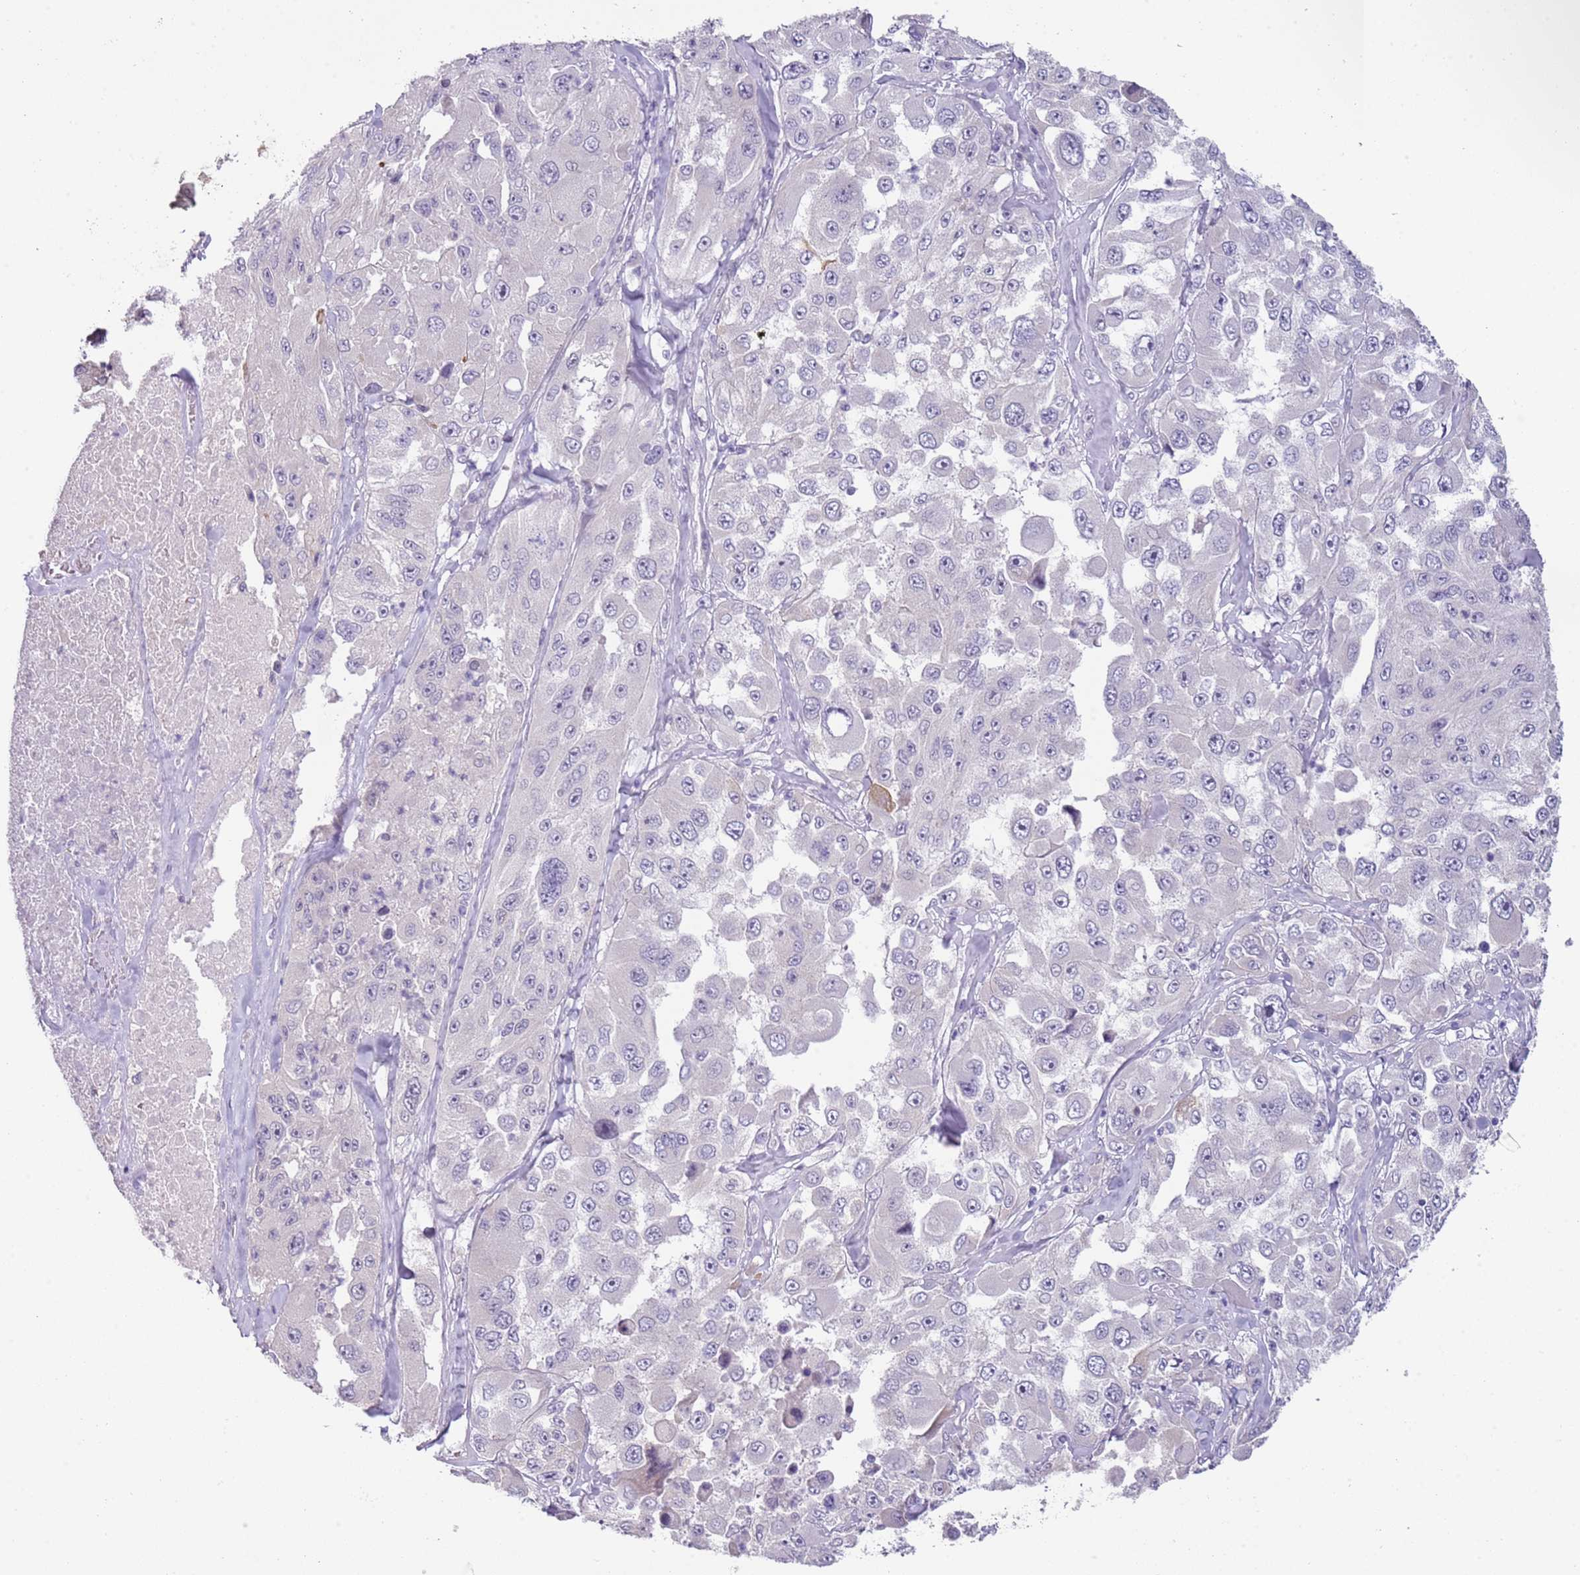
{"staining": {"intensity": "negative", "quantity": "none", "location": "none"}, "tissue": "melanoma", "cell_type": "Tumor cells", "image_type": "cancer", "snomed": [{"axis": "morphology", "description": "Malignant melanoma, Metastatic site"}, {"axis": "topography", "description": "Lymph node"}], "caption": "This is a histopathology image of immunohistochemistry (IHC) staining of melanoma, which shows no positivity in tumor cells.", "gene": "NBPF3", "patient": {"sex": "male", "age": 62}}